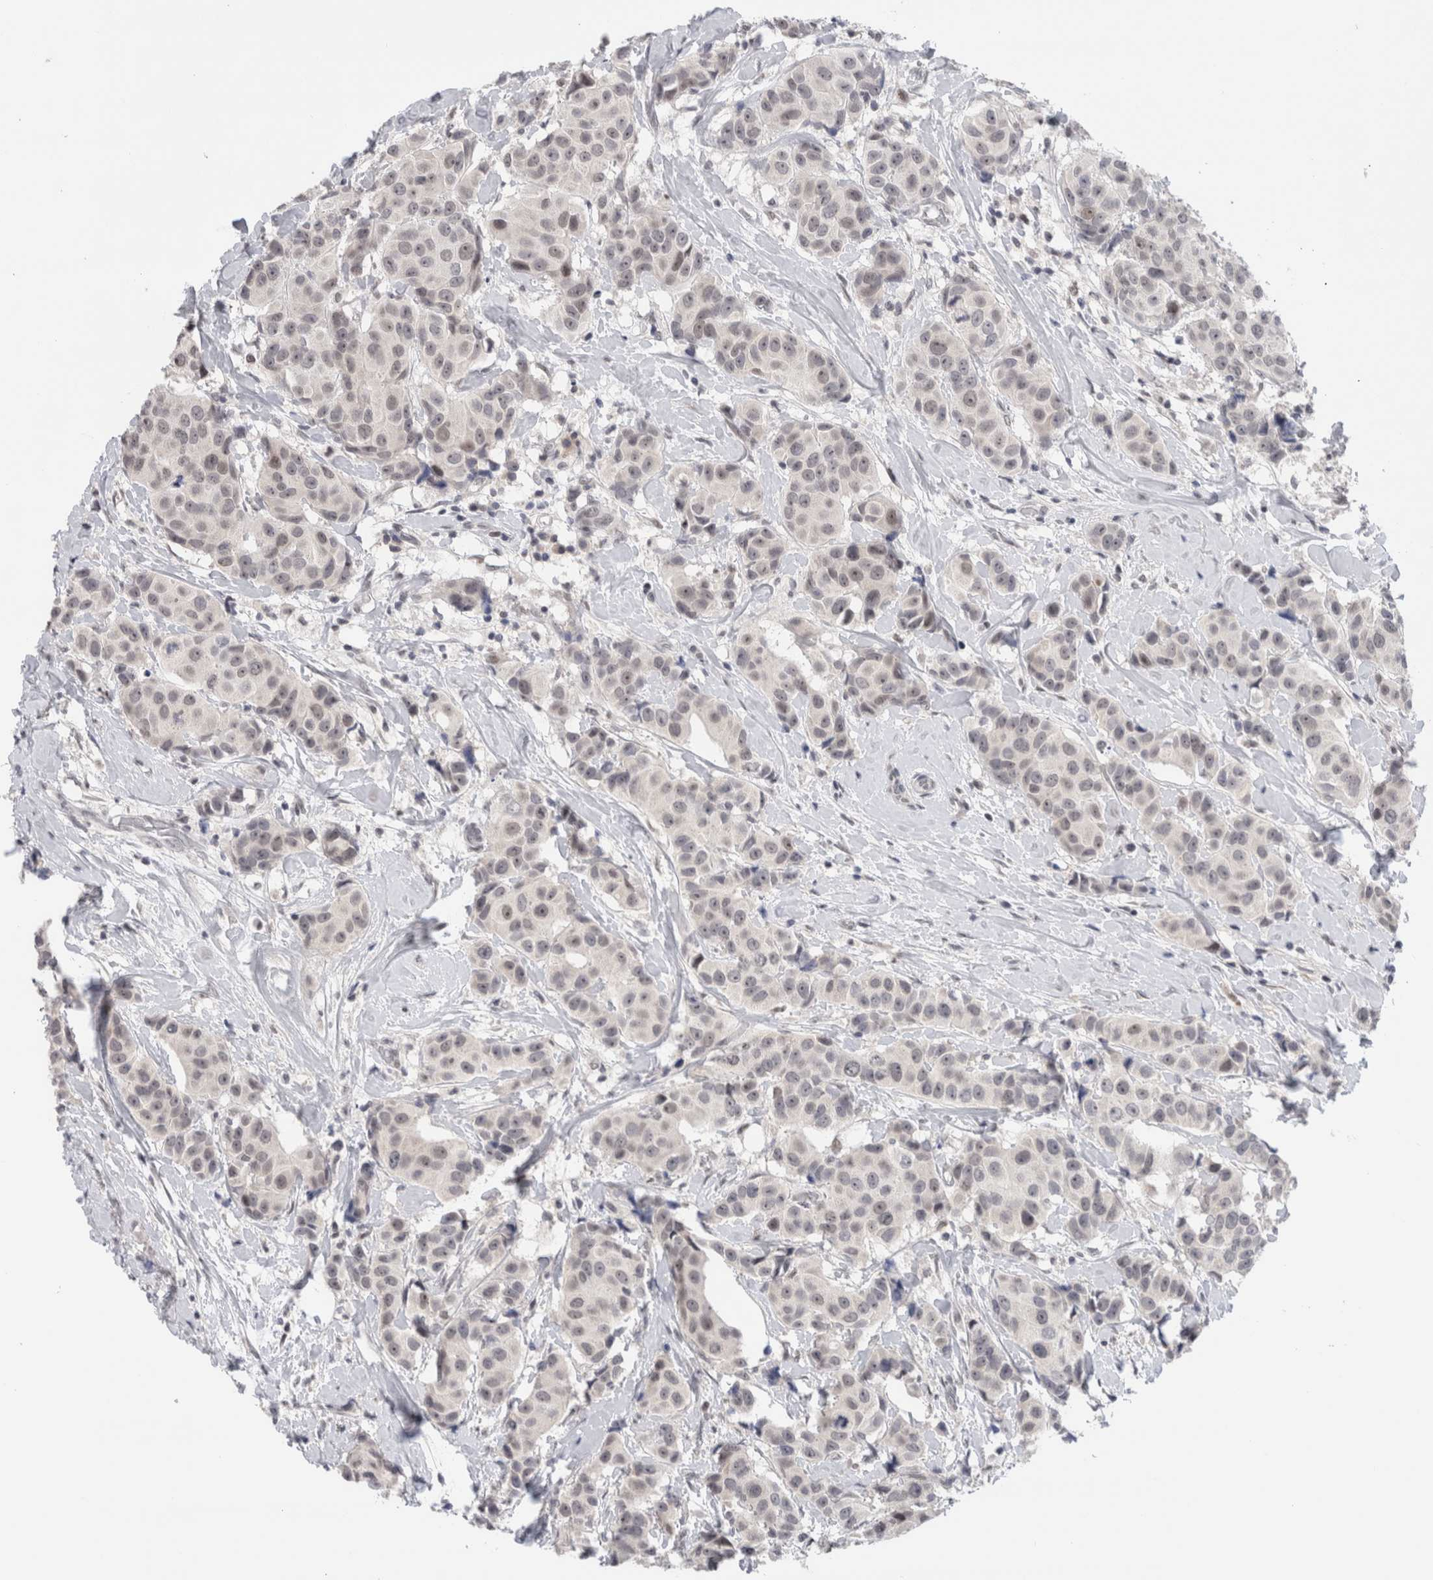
{"staining": {"intensity": "negative", "quantity": "none", "location": "none"}, "tissue": "breast cancer", "cell_type": "Tumor cells", "image_type": "cancer", "snomed": [{"axis": "morphology", "description": "Normal tissue, NOS"}, {"axis": "morphology", "description": "Duct carcinoma"}, {"axis": "topography", "description": "Breast"}], "caption": "DAB immunohistochemical staining of human breast infiltrating ductal carcinoma shows no significant staining in tumor cells.", "gene": "ZNF521", "patient": {"sex": "female", "age": 39}}